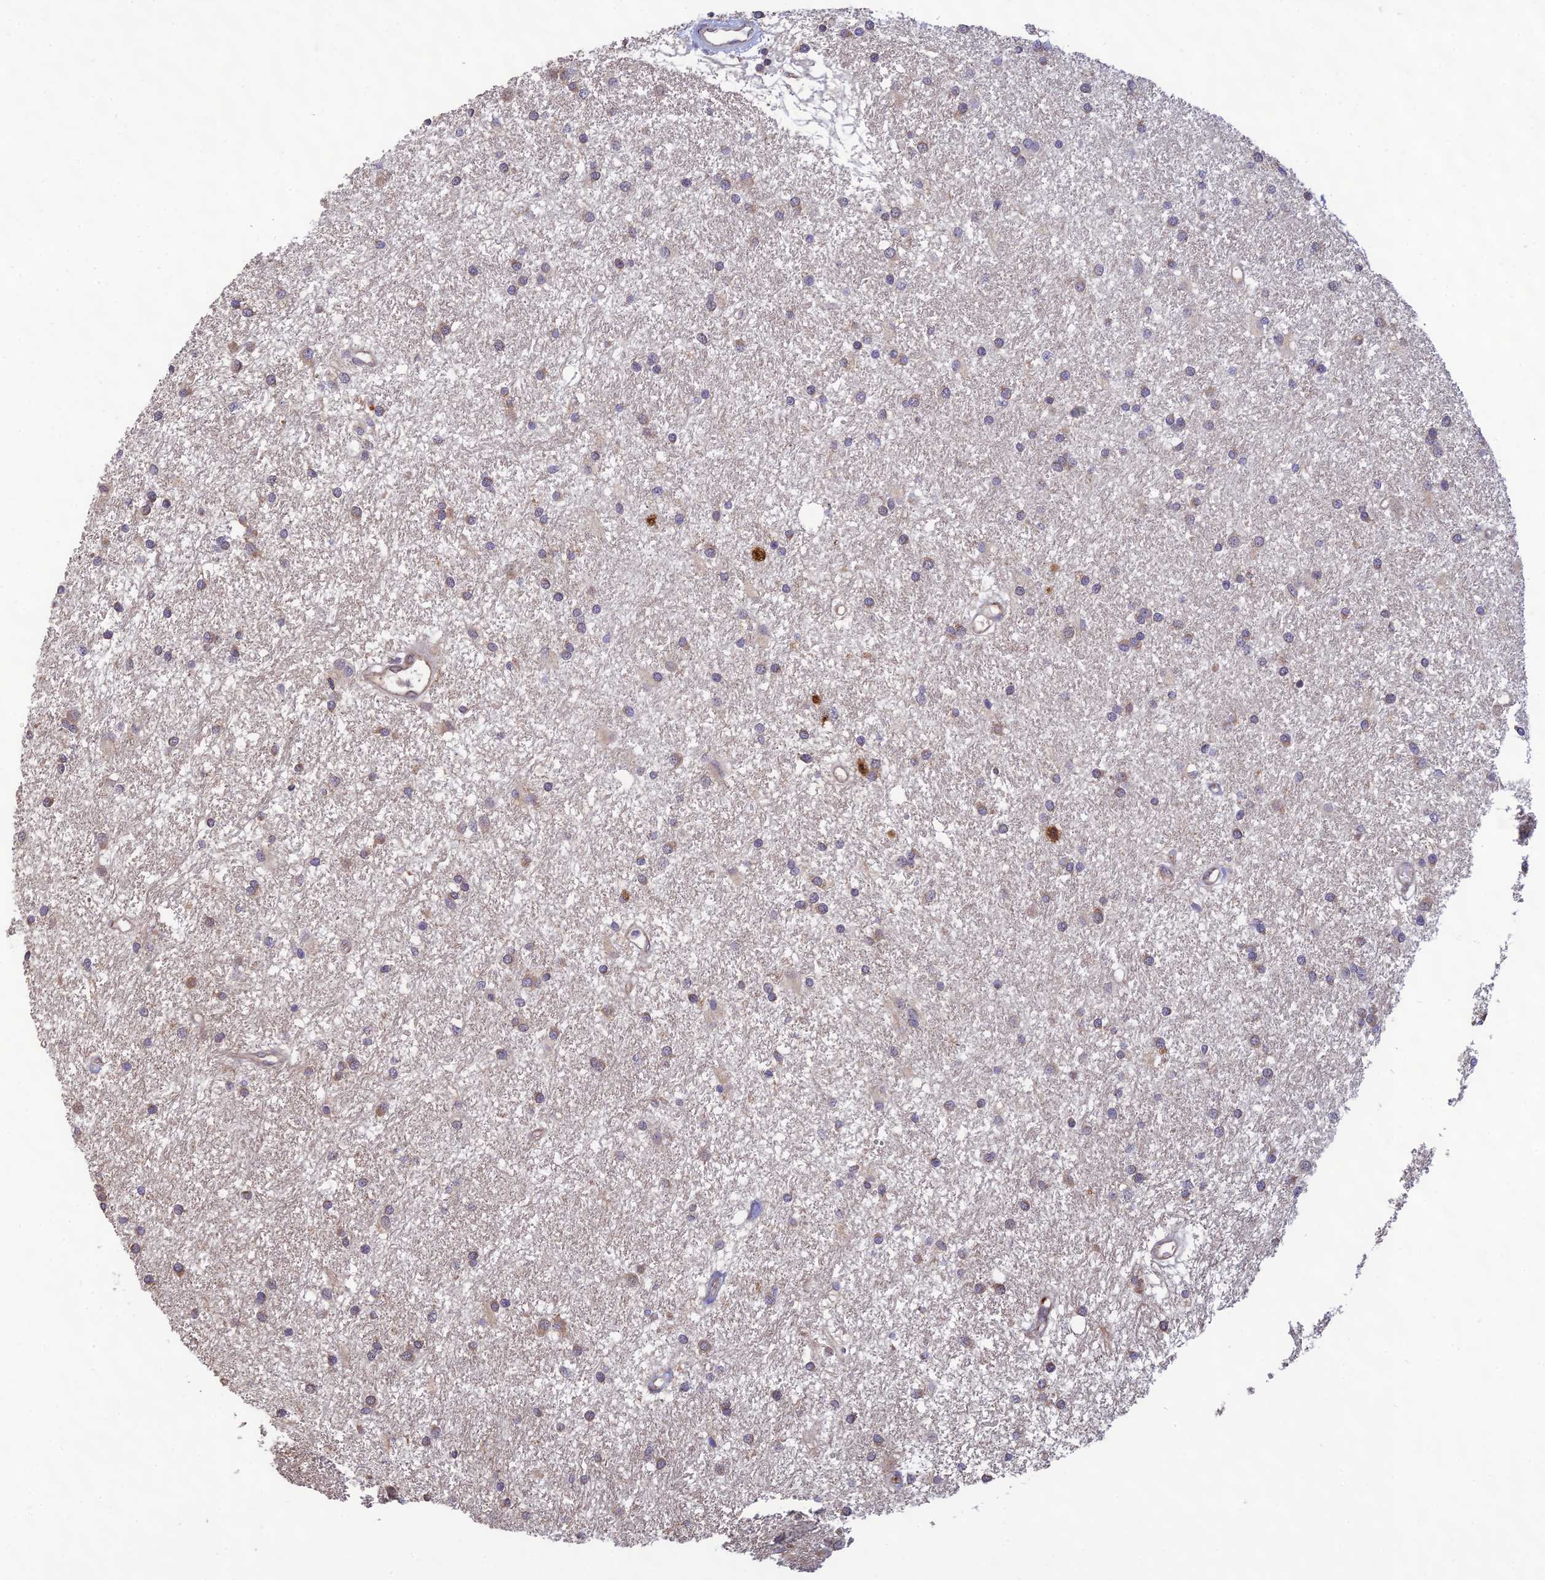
{"staining": {"intensity": "moderate", "quantity": "25%-75%", "location": "cytoplasmic/membranous"}, "tissue": "glioma", "cell_type": "Tumor cells", "image_type": "cancer", "snomed": [{"axis": "morphology", "description": "Glioma, malignant, High grade"}, {"axis": "topography", "description": "Brain"}], "caption": "Approximately 25%-75% of tumor cells in human glioma reveal moderate cytoplasmic/membranous protein expression as visualized by brown immunohistochemical staining.", "gene": "MRNIP", "patient": {"sex": "male", "age": 77}}